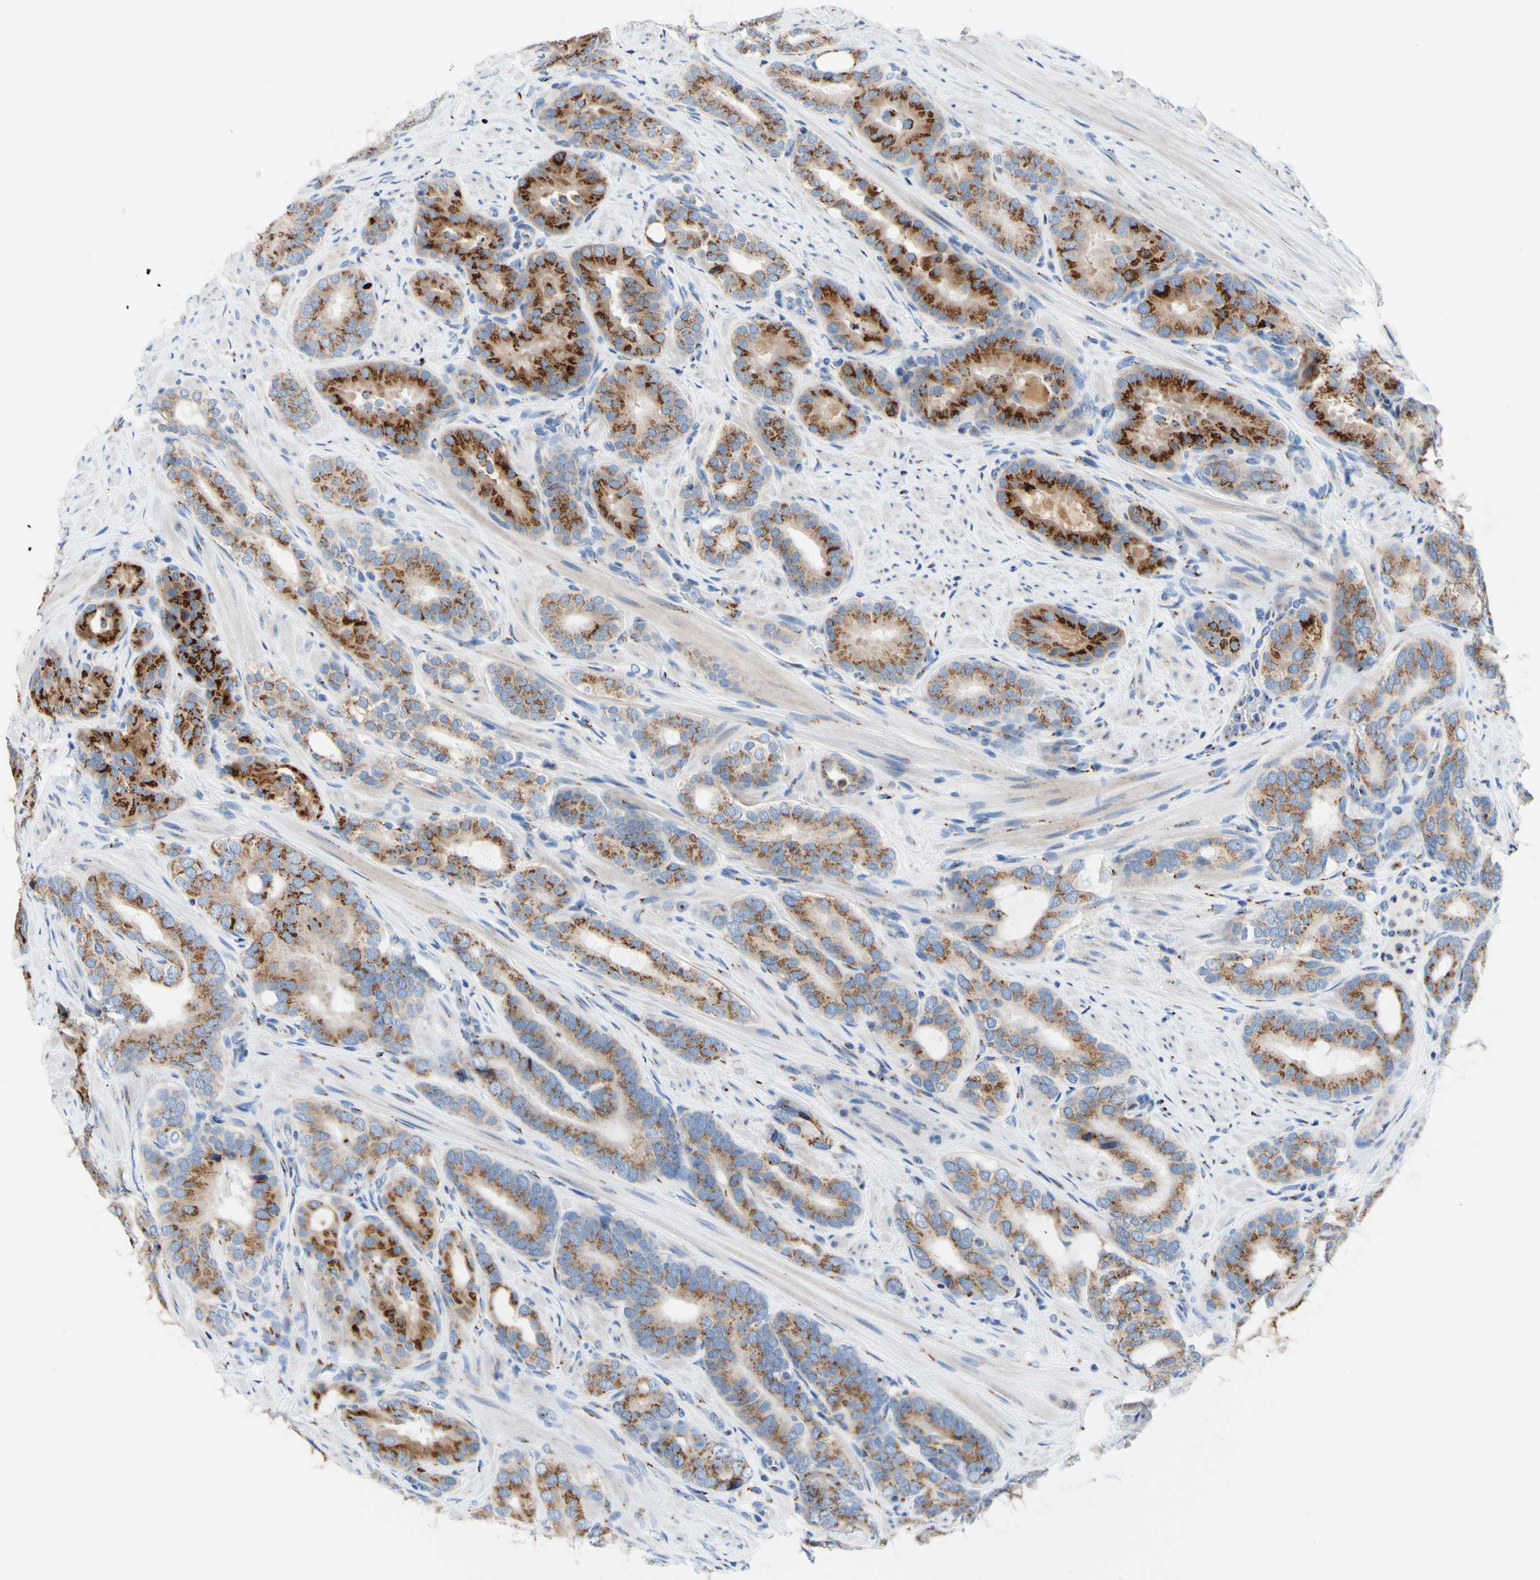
{"staining": {"intensity": "moderate", "quantity": ">75%", "location": "cytoplasmic/membranous"}, "tissue": "prostate cancer", "cell_type": "Tumor cells", "image_type": "cancer", "snomed": [{"axis": "morphology", "description": "Adenocarcinoma, Low grade"}, {"axis": "topography", "description": "Prostate"}], "caption": "An image showing moderate cytoplasmic/membranous staining in about >75% of tumor cells in prostate adenocarcinoma (low-grade), as visualized by brown immunohistochemical staining.", "gene": "GALNT2", "patient": {"sex": "male", "age": 63}}